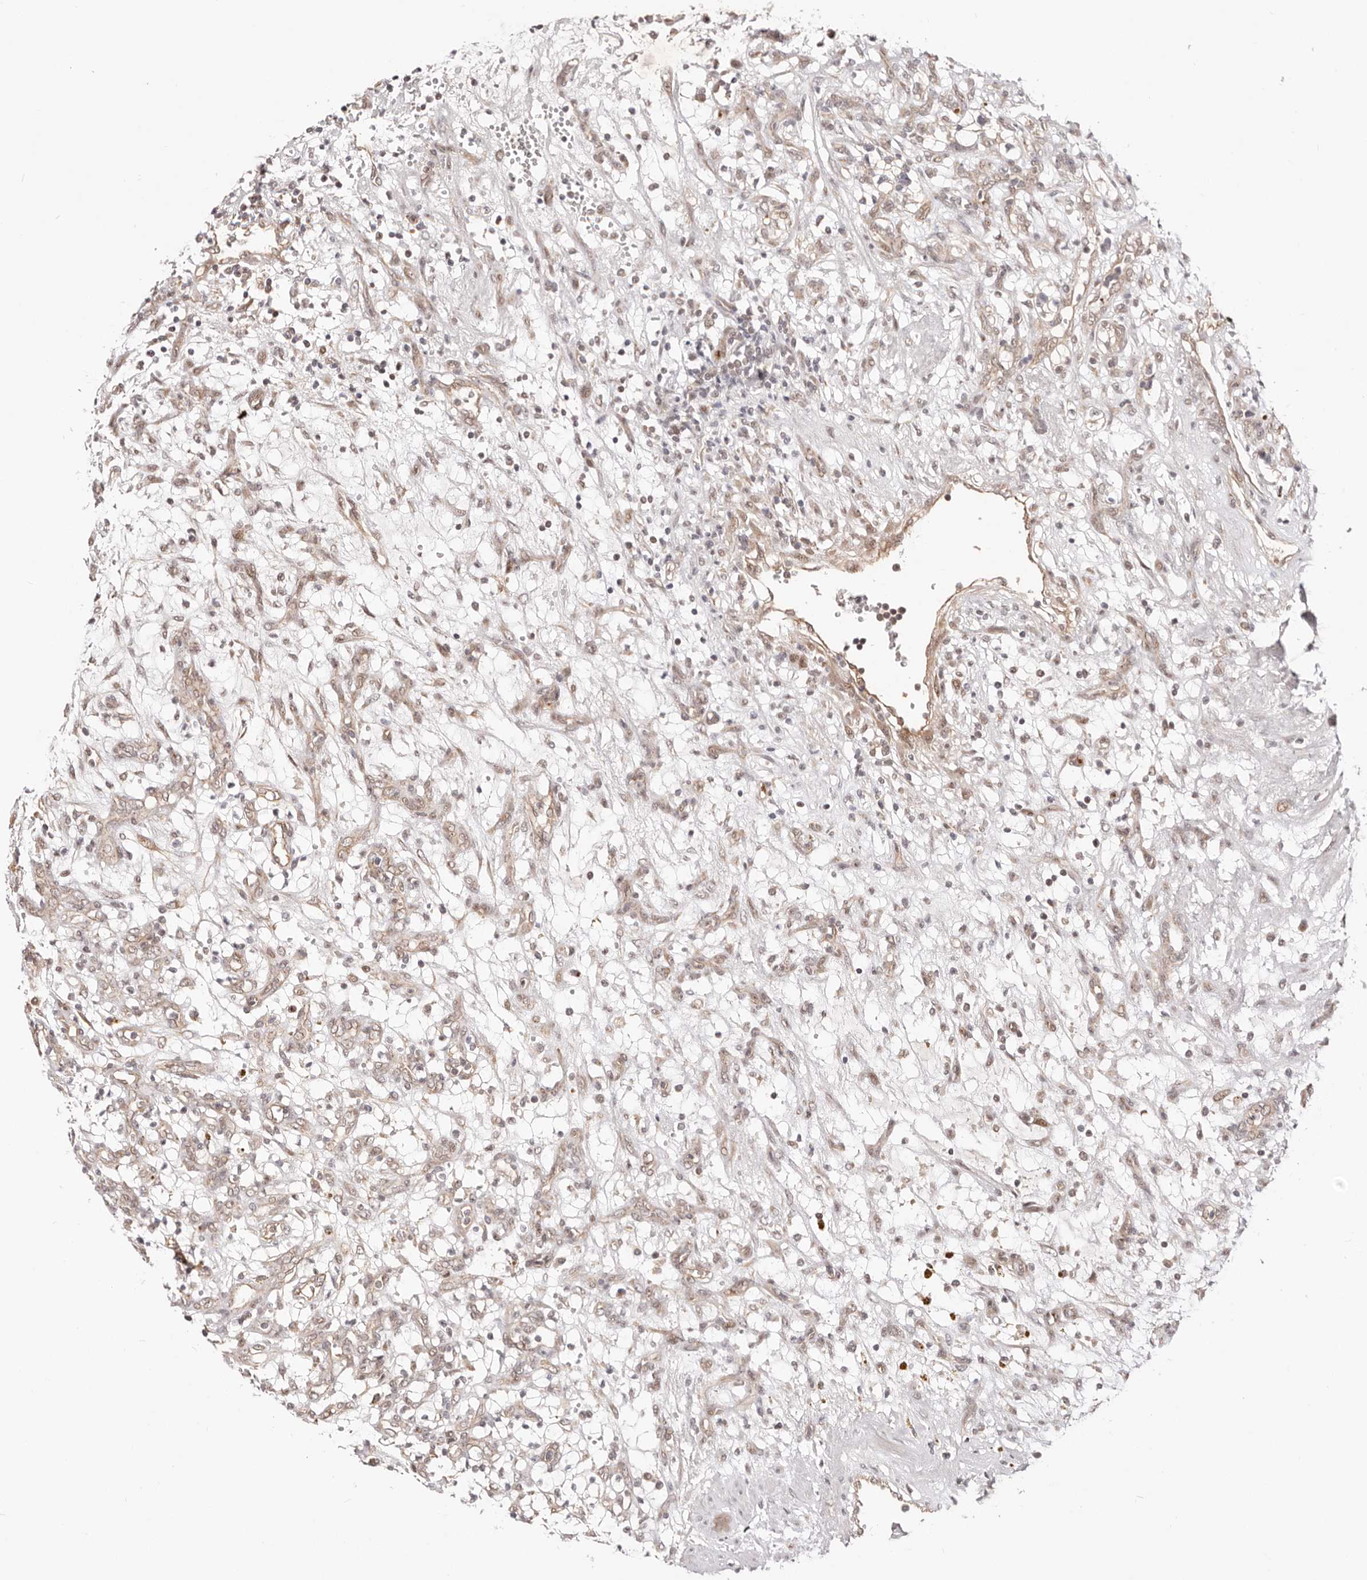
{"staining": {"intensity": "negative", "quantity": "none", "location": "none"}, "tissue": "renal cancer", "cell_type": "Tumor cells", "image_type": "cancer", "snomed": [{"axis": "morphology", "description": "Adenocarcinoma, NOS"}, {"axis": "topography", "description": "Kidney"}], "caption": "Protein analysis of renal cancer exhibits no significant staining in tumor cells.", "gene": "WRN", "patient": {"sex": "female", "age": 57}}